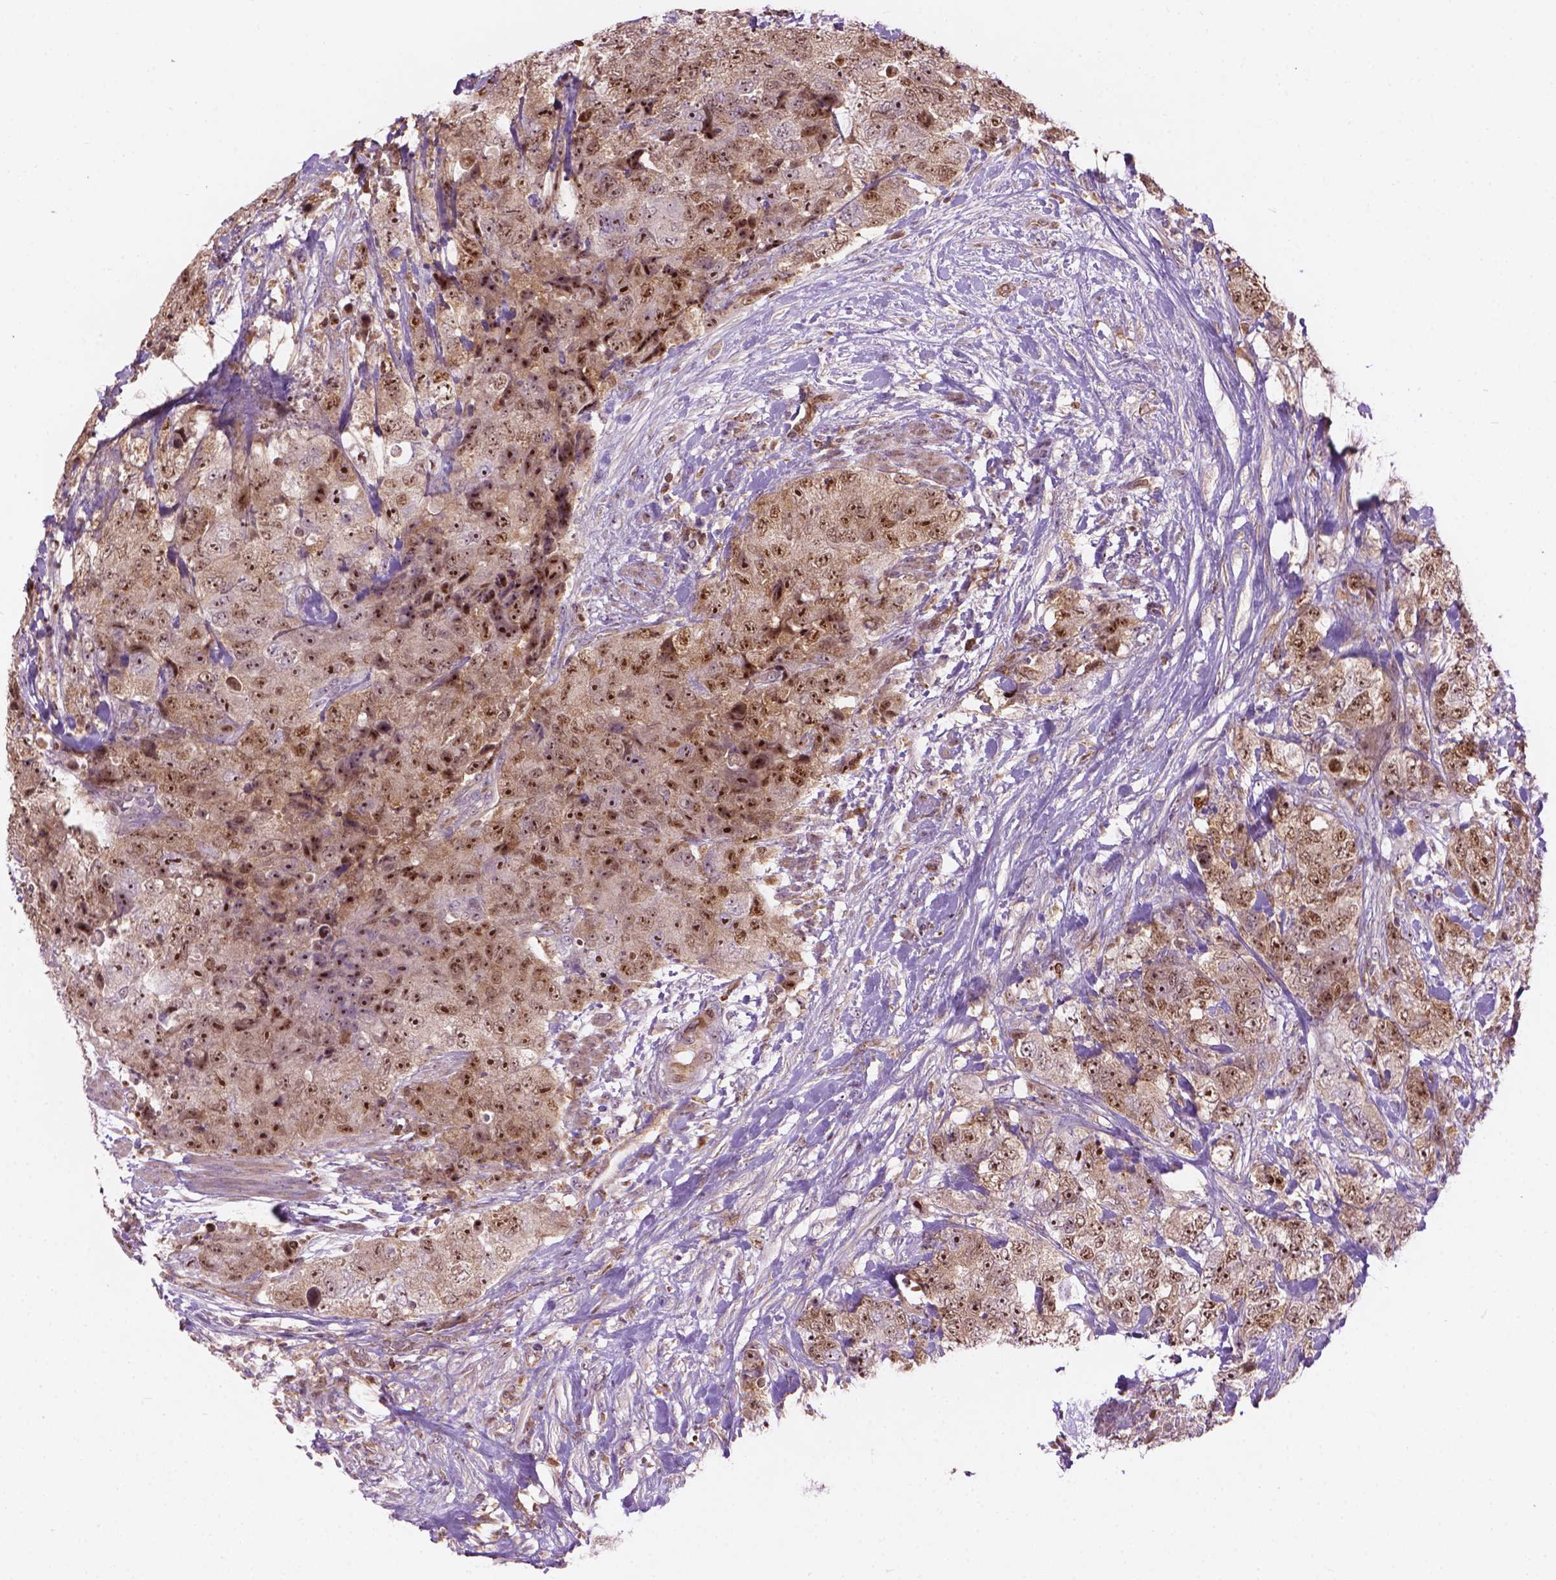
{"staining": {"intensity": "strong", "quantity": "25%-75%", "location": "nuclear"}, "tissue": "urothelial cancer", "cell_type": "Tumor cells", "image_type": "cancer", "snomed": [{"axis": "morphology", "description": "Urothelial carcinoma, High grade"}, {"axis": "topography", "description": "Urinary bladder"}], "caption": "This image exhibits urothelial cancer stained with immunohistochemistry to label a protein in brown. The nuclear of tumor cells show strong positivity for the protein. Nuclei are counter-stained blue.", "gene": "SMC2", "patient": {"sex": "female", "age": 78}}